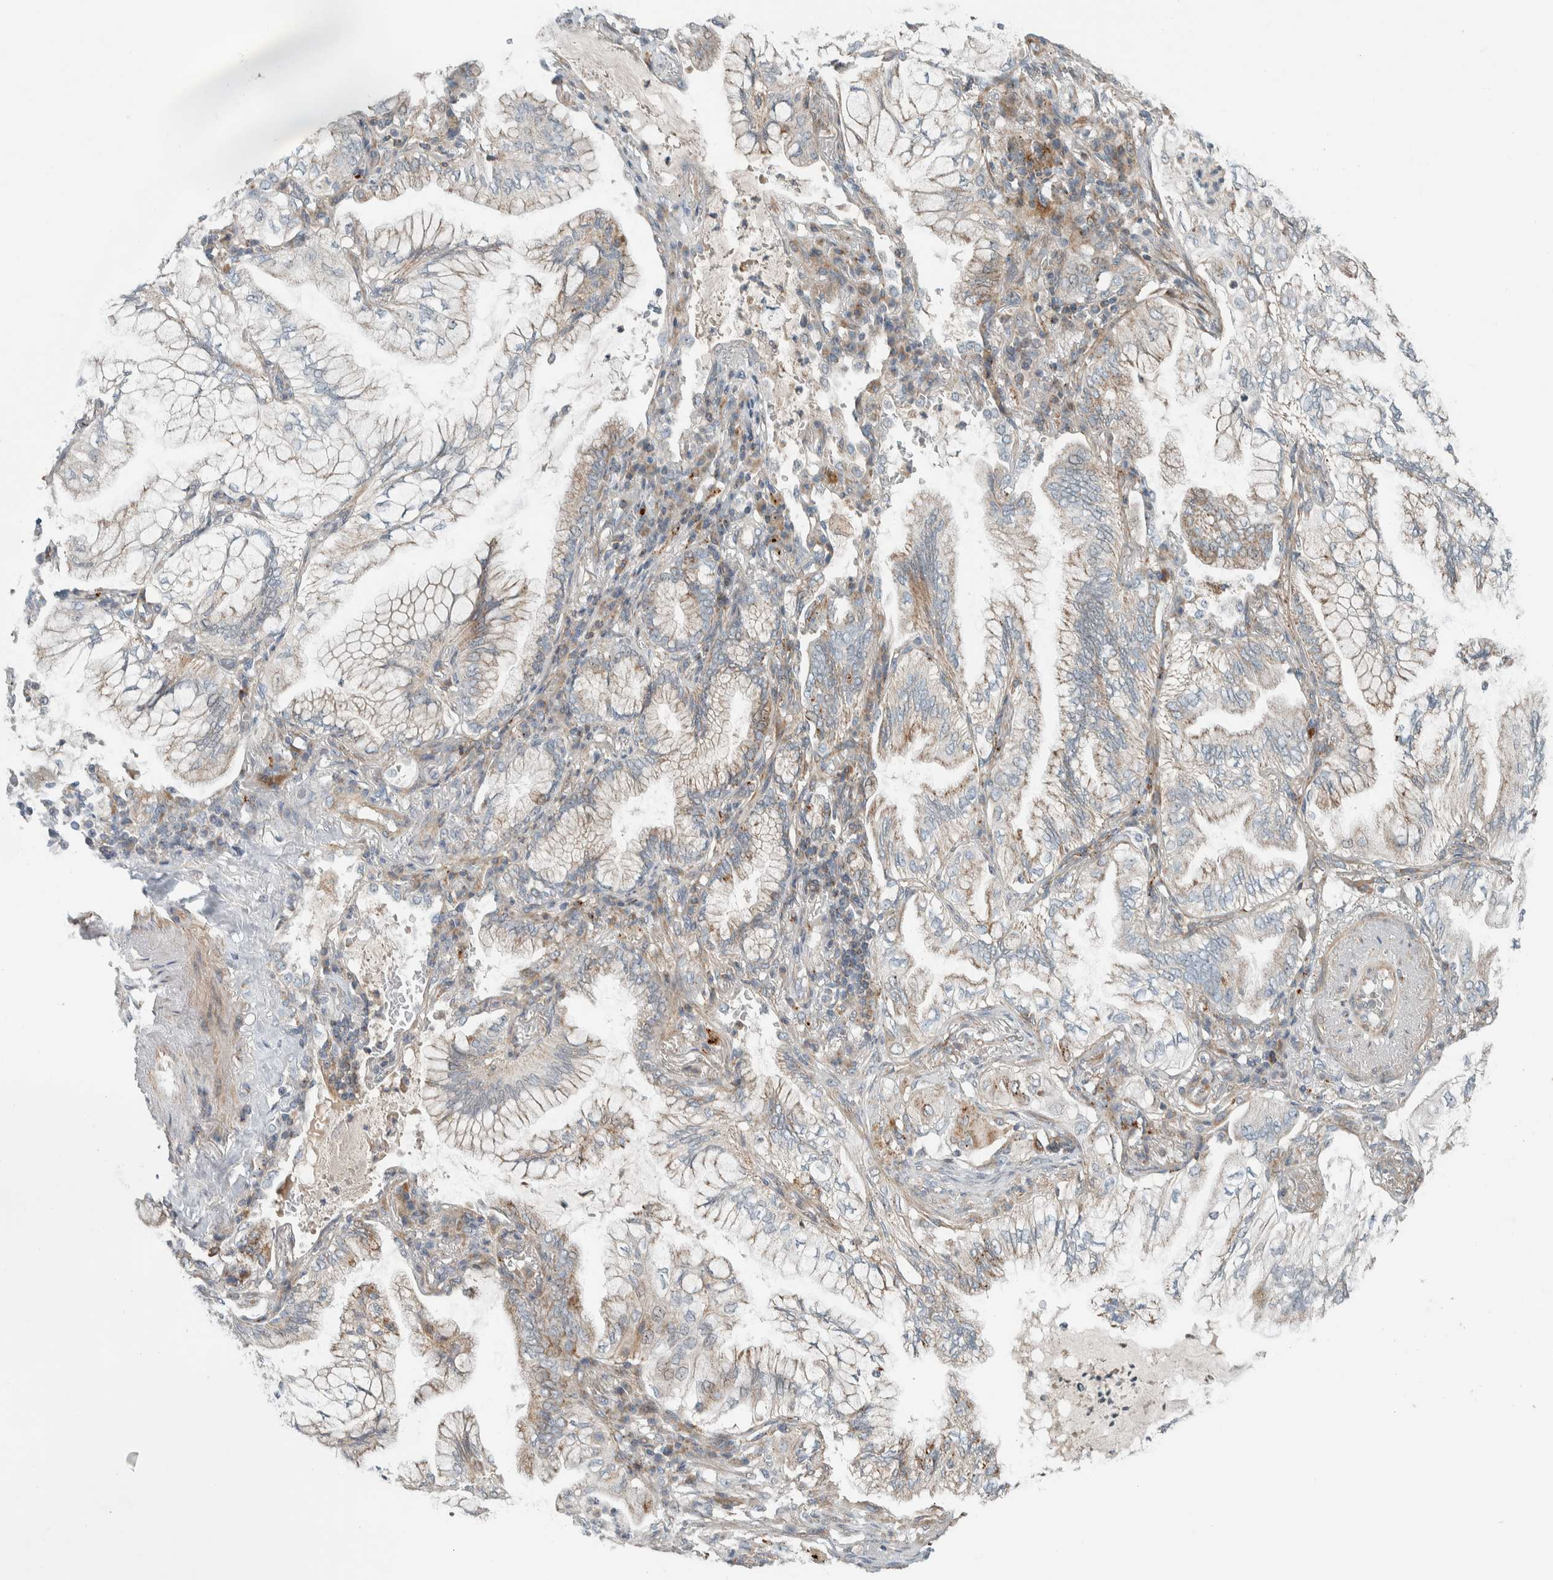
{"staining": {"intensity": "weak", "quantity": "25%-75%", "location": "cytoplasmic/membranous"}, "tissue": "lung cancer", "cell_type": "Tumor cells", "image_type": "cancer", "snomed": [{"axis": "morphology", "description": "Adenocarcinoma, NOS"}, {"axis": "topography", "description": "Lung"}], "caption": "Lung cancer stained with DAB immunohistochemistry (IHC) demonstrates low levels of weak cytoplasmic/membranous positivity in about 25%-75% of tumor cells.", "gene": "SLFN12L", "patient": {"sex": "female", "age": 70}}